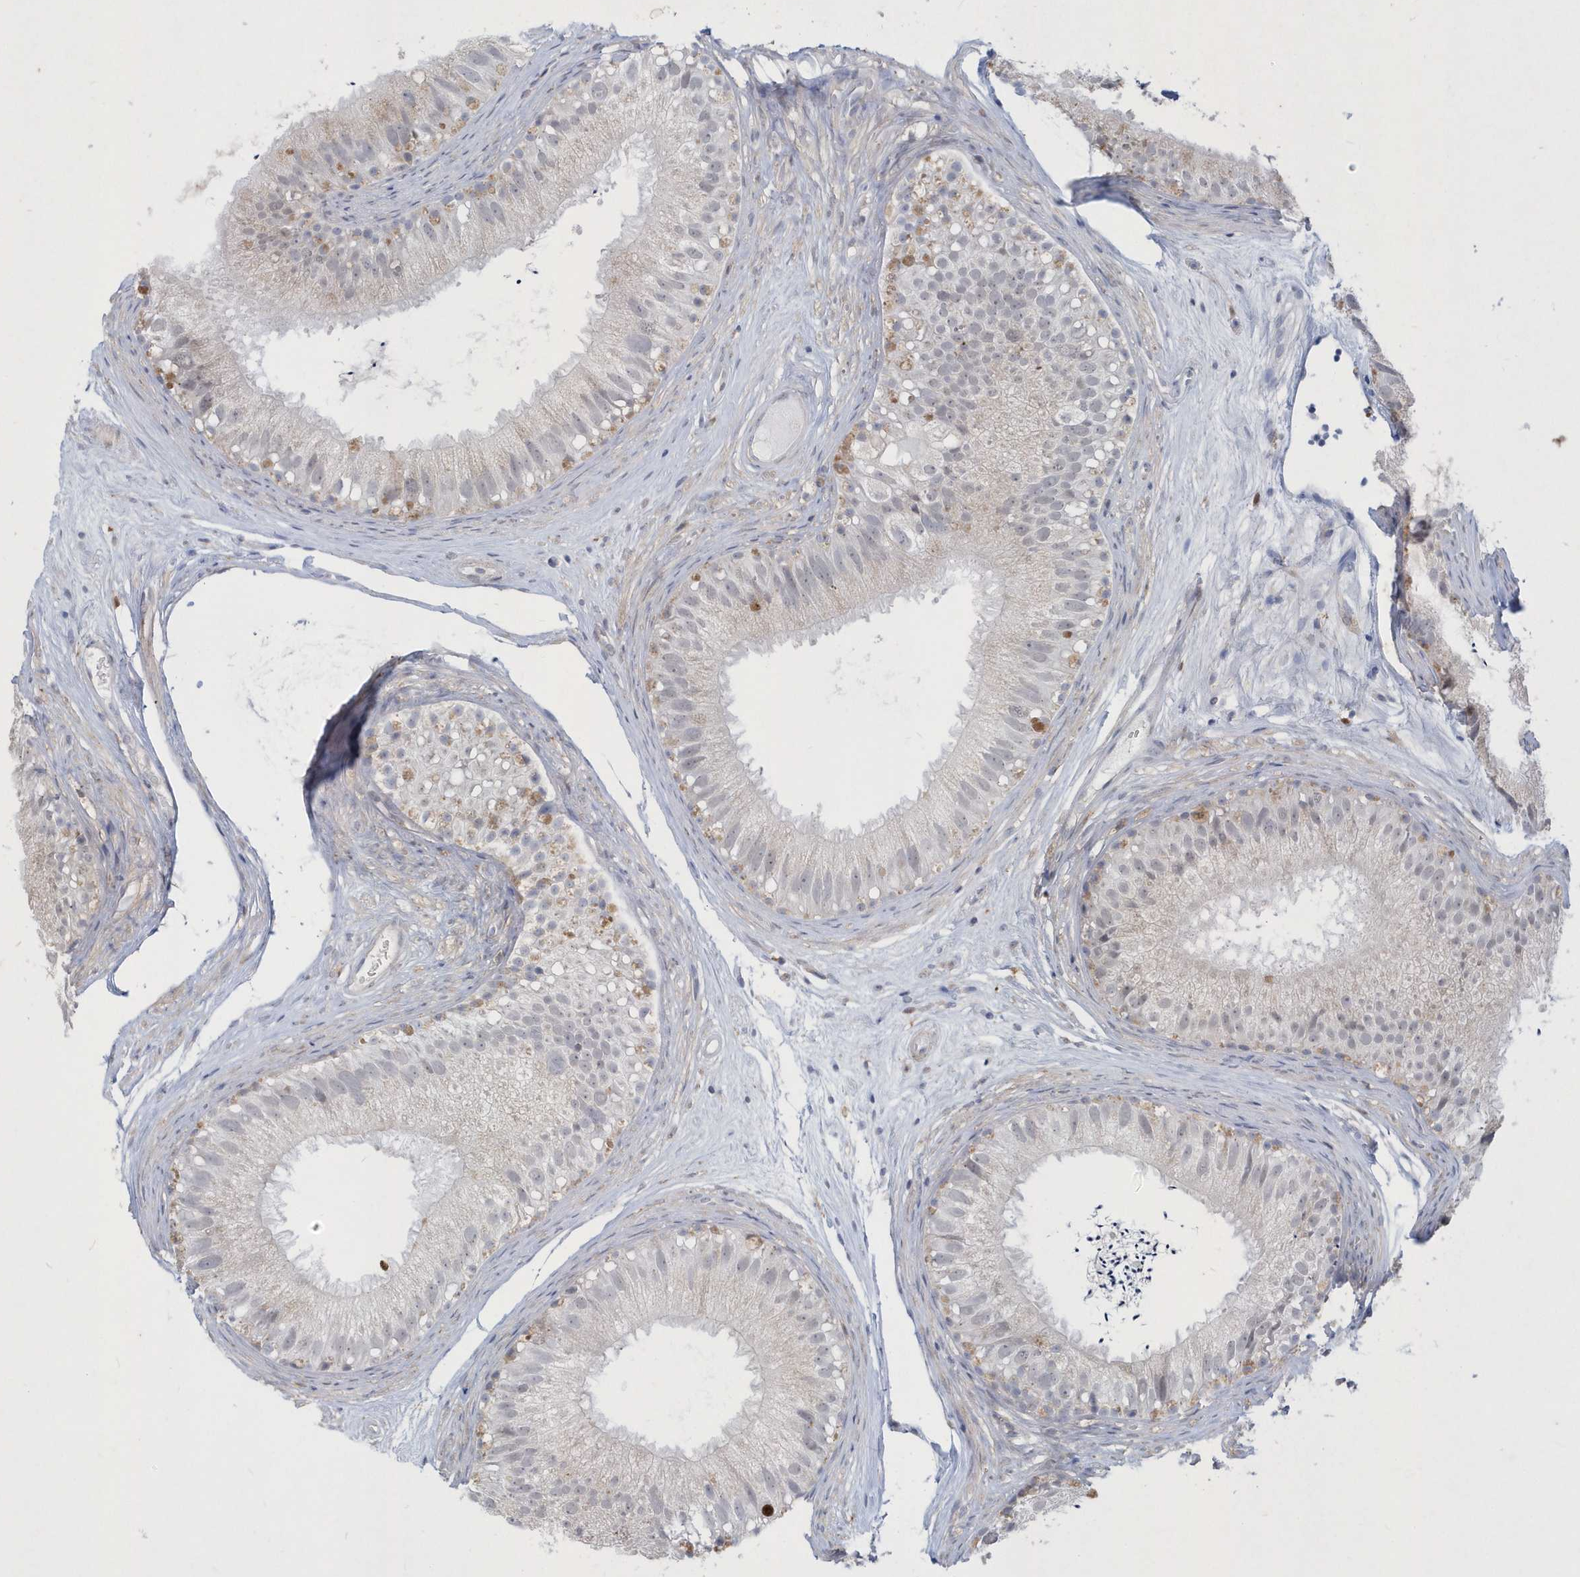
{"staining": {"intensity": "negative", "quantity": "none", "location": "none"}, "tissue": "epididymis", "cell_type": "Glandular cells", "image_type": "normal", "snomed": [{"axis": "morphology", "description": "Normal tissue, NOS"}, {"axis": "topography", "description": "Epididymis"}], "caption": "The photomicrograph reveals no significant expression in glandular cells of epididymis.", "gene": "TSPEAR", "patient": {"sex": "male", "age": 77}}